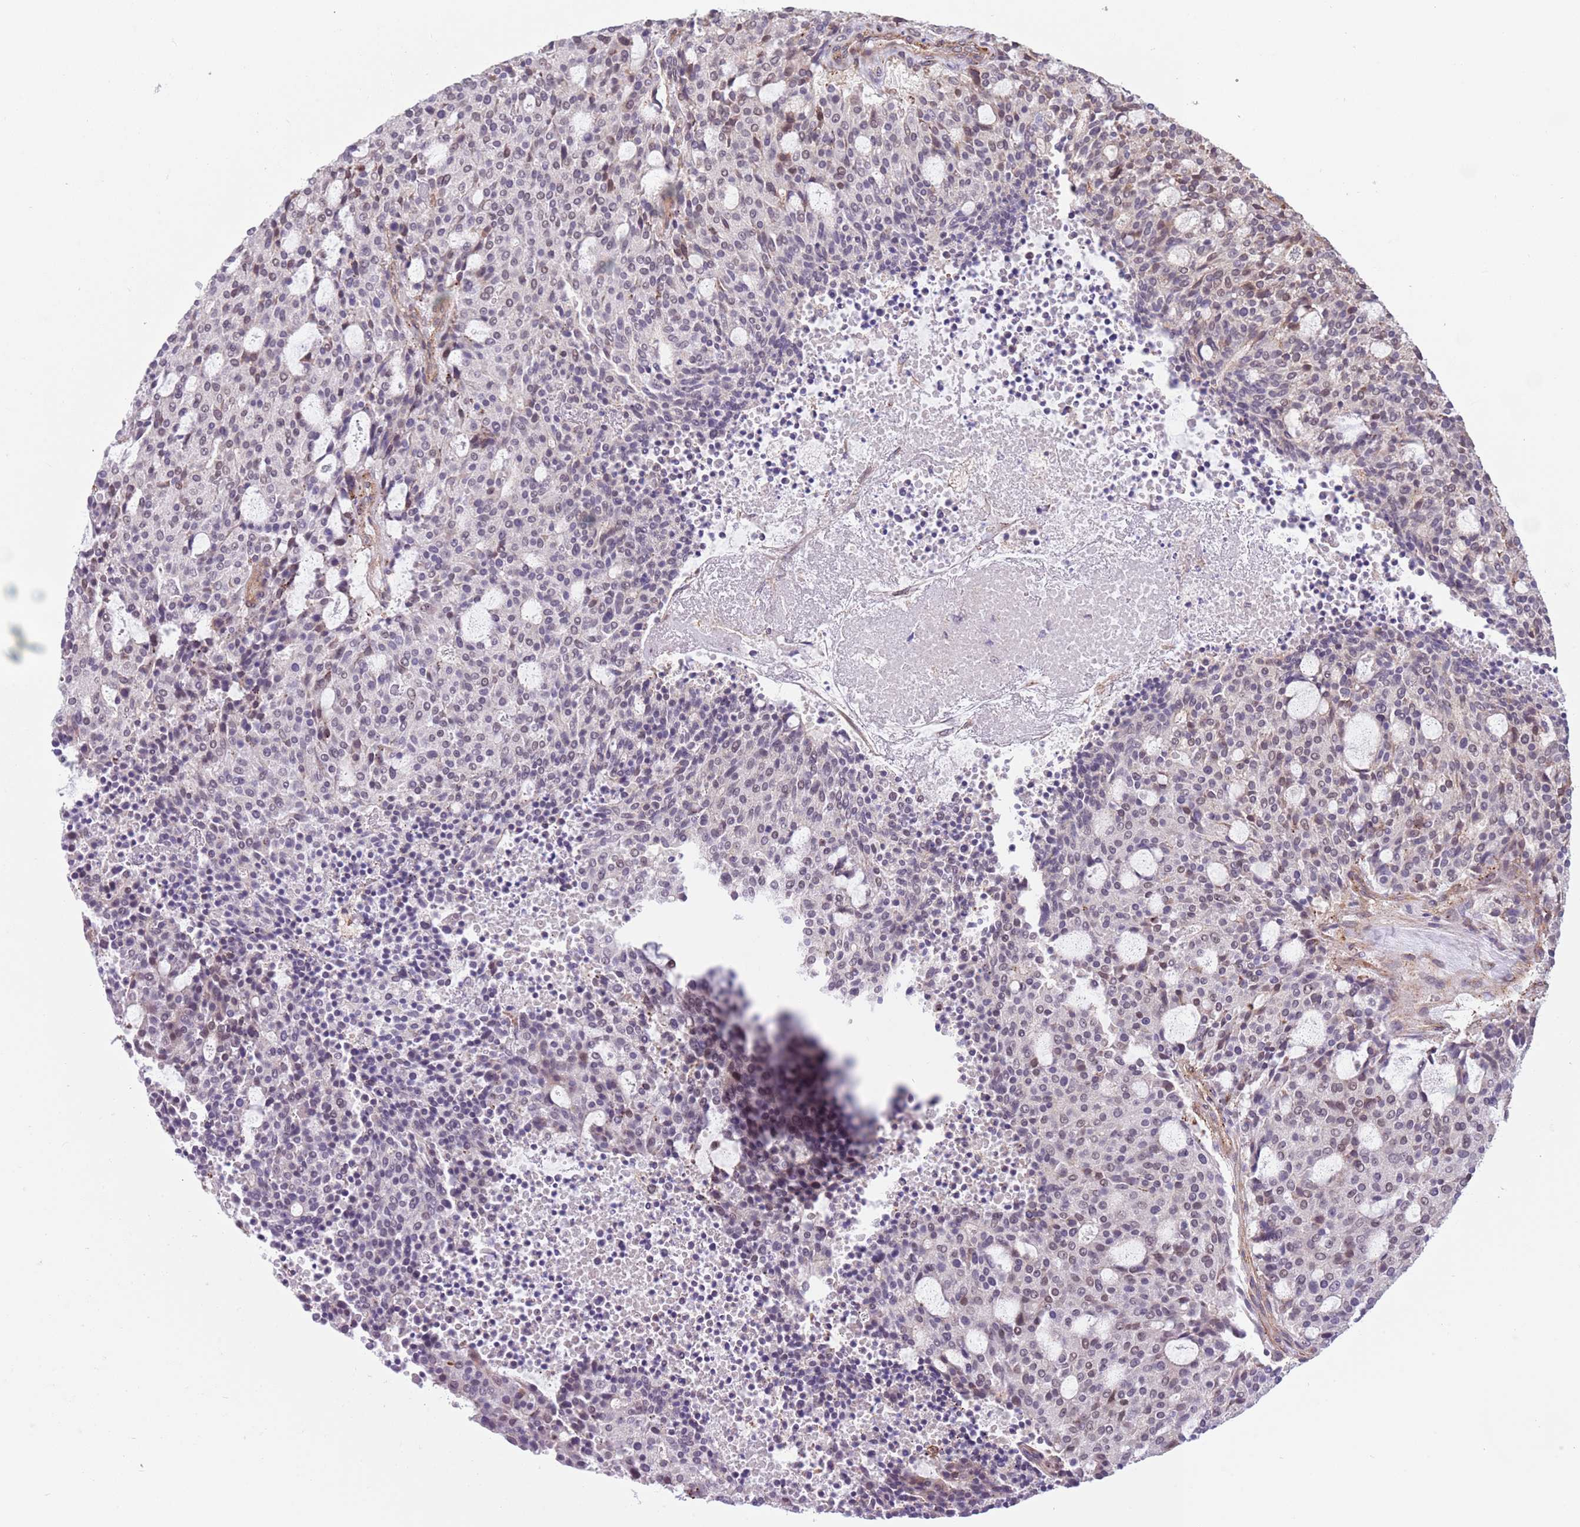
{"staining": {"intensity": "weak", "quantity": "25%-75%", "location": "nuclear"}, "tissue": "carcinoid", "cell_type": "Tumor cells", "image_type": "cancer", "snomed": [{"axis": "morphology", "description": "Carcinoid, malignant, NOS"}, {"axis": "topography", "description": "Pancreas"}], "caption": "There is low levels of weak nuclear staining in tumor cells of carcinoid, as demonstrated by immunohistochemical staining (brown color).", "gene": "CREBZF", "patient": {"sex": "female", "age": 54}}